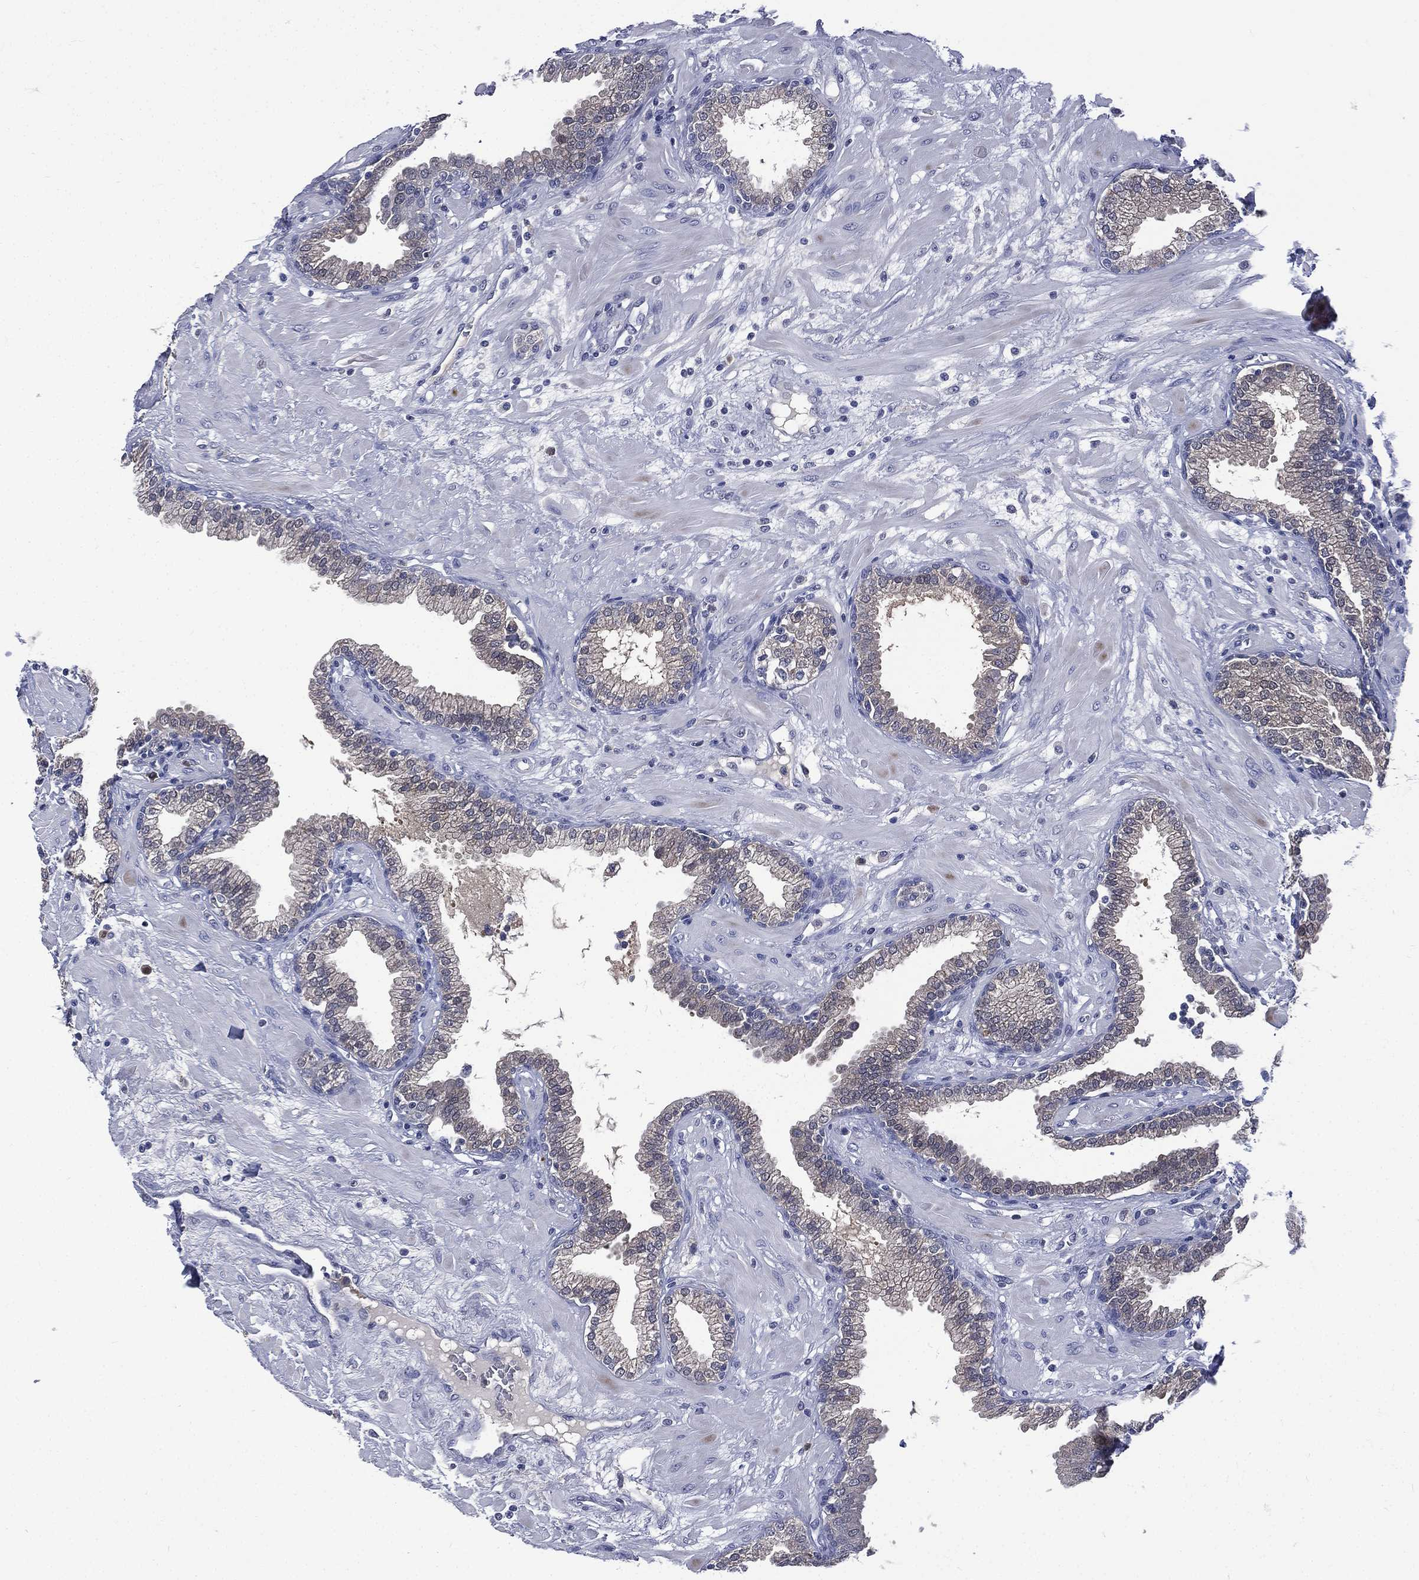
{"staining": {"intensity": "negative", "quantity": "none", "location": "none"}, "tissue": "prostate", "cell_type": "Glandular cells", "image_type": "normal", "snomed": [{"axis": "morphology", "description": "Normal tissue, NOS"}, {"axis": "topography", "description": "Prostate"}], "caption": "DAB (3,3'-diaminobenzidine) immunohistochemical staining of normal prostate exhibits no significant expression in glandular cells.", "gene": "CA12", "patient": {"sex": "male", "age": 64}}